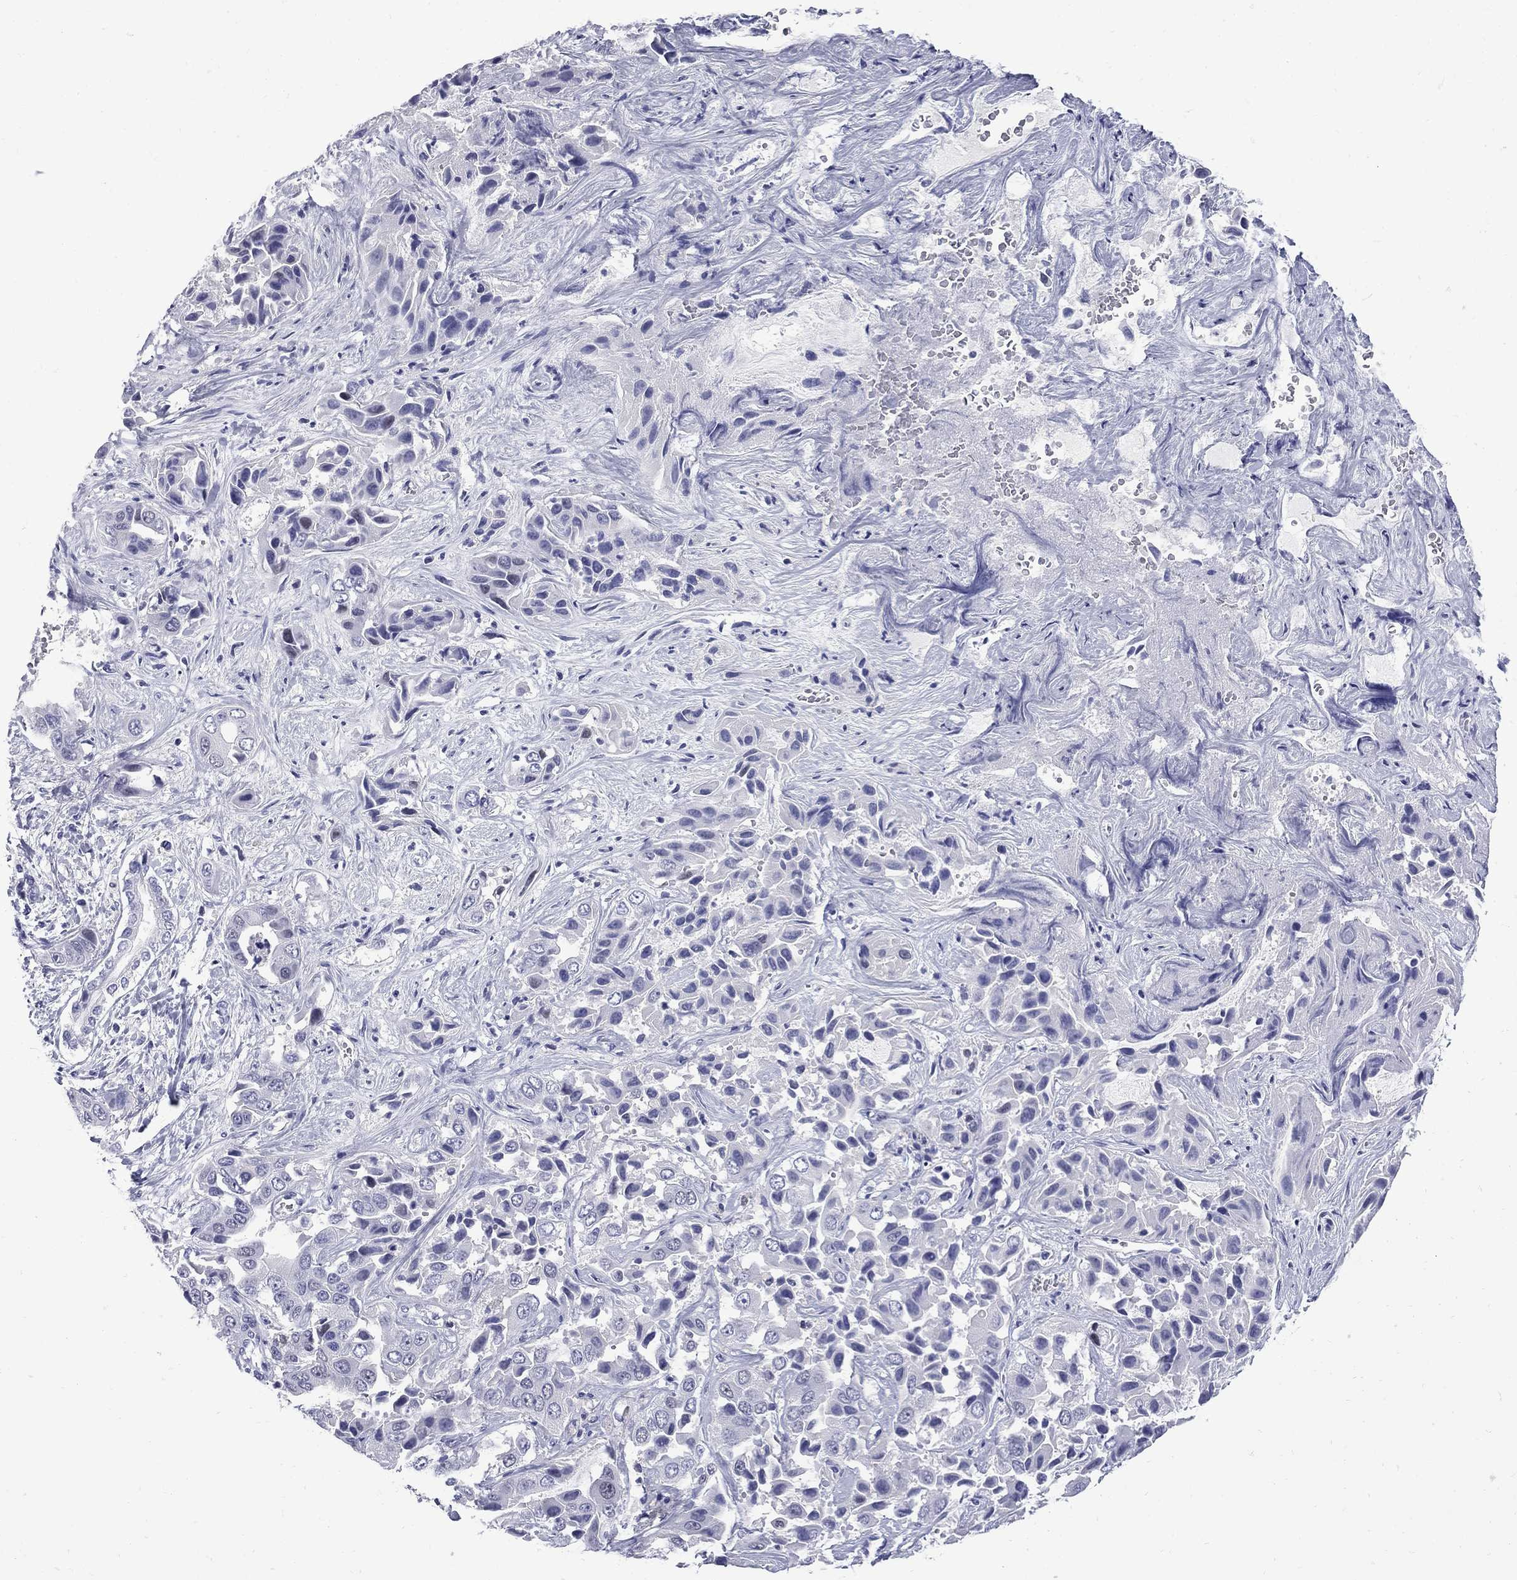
{"staining": {"intensity": "negative", "quantity": "none", "location": "none"}, "tissue": "liver cancer", "cell_type": "Tumor cells", "image_type": "cancer", "snomed": [{"axis": "morphology", "description": "Cholangiocarcinoma"}, {"axis": "topography", "description": "Liver"}], "caption": "Tumor cells are negative for protein expression in human liver cholangiocarcinoma.", "gene": "MGARP", "patient": {"sex": "female", "age": 52}}